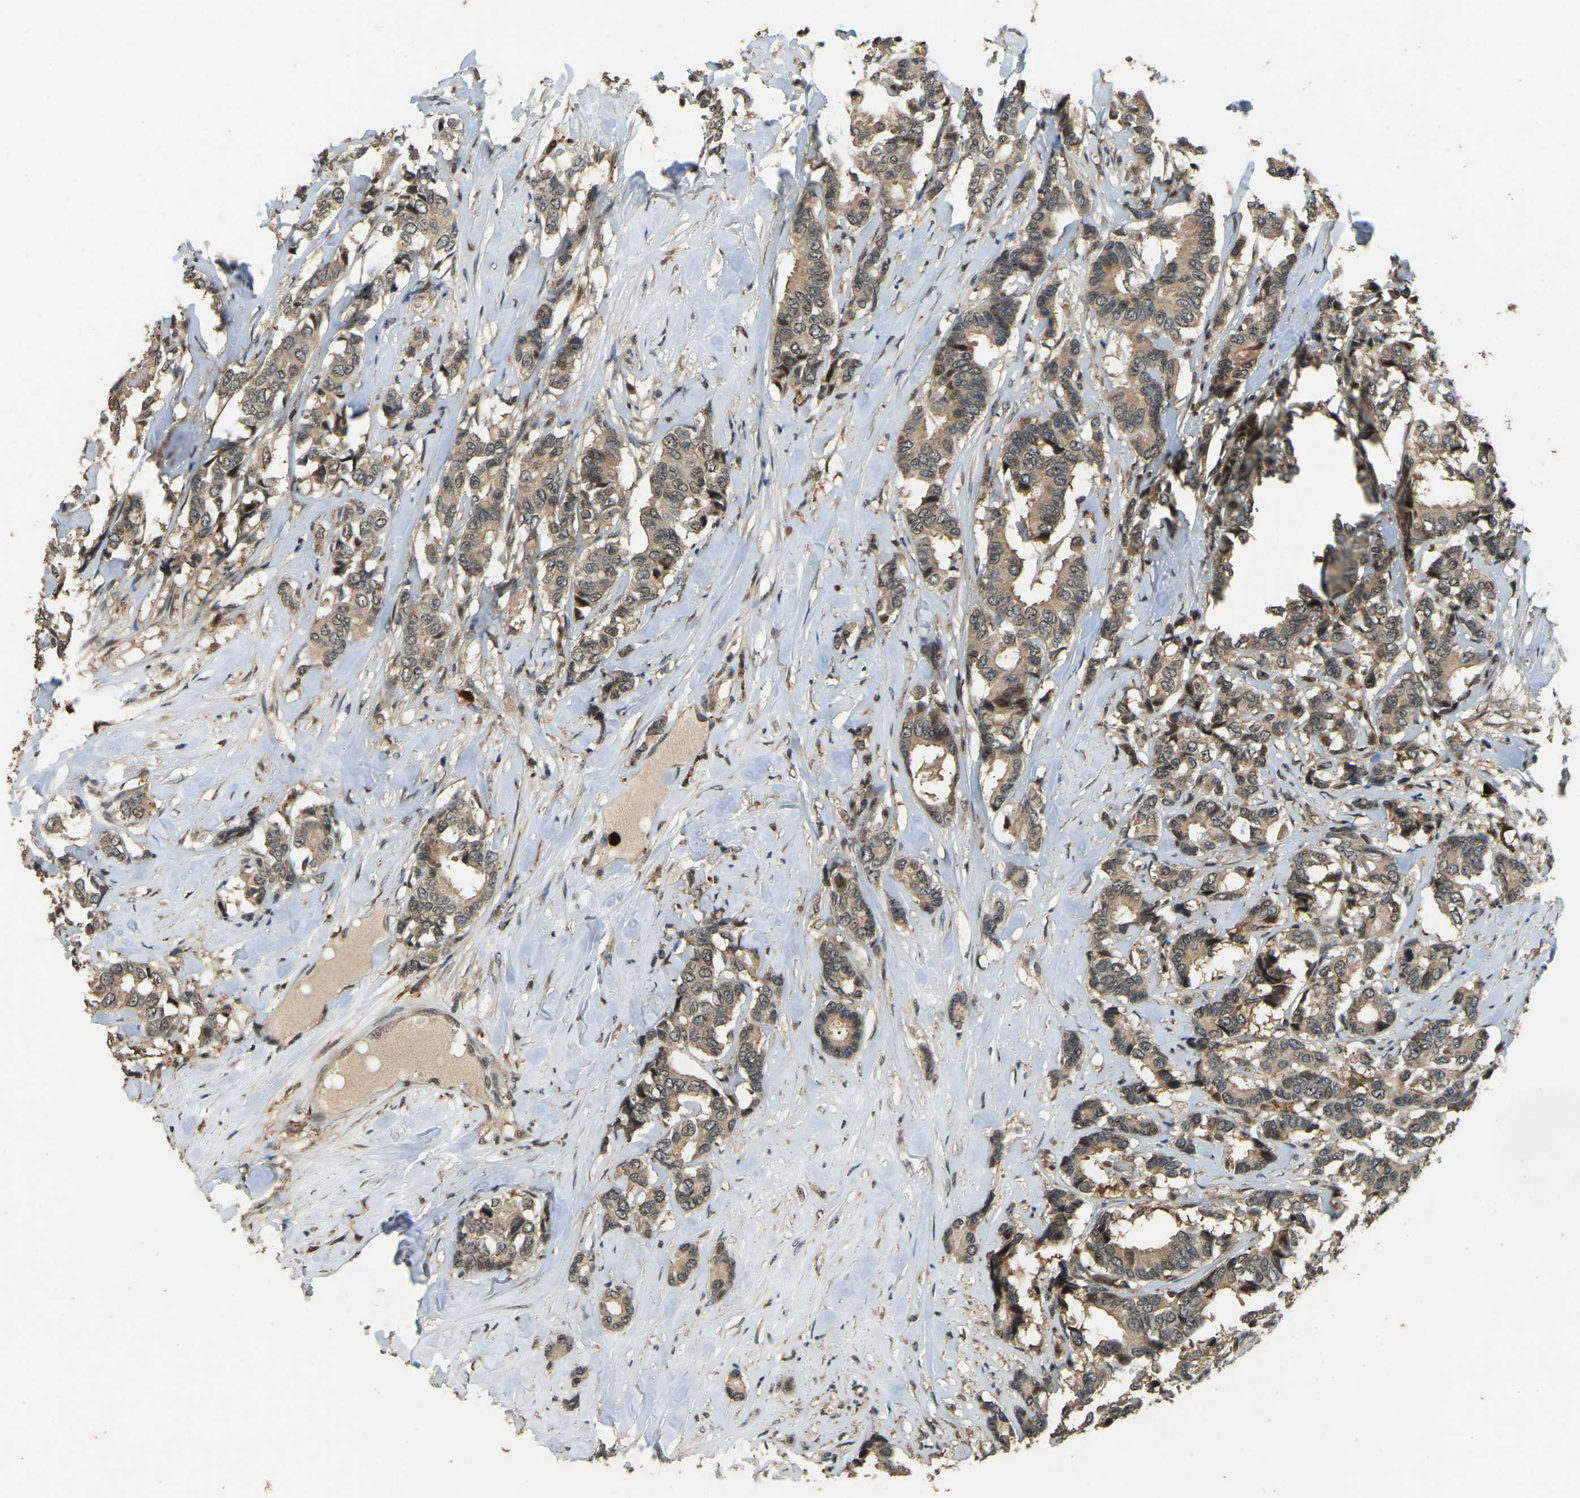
{"staining": {"intensity": "moderate", "quantity": ">75%", "location": "cytoplasmic/membranous"}, "tissue": "breast cancer", "cell_type": "Tumor cells", "image_type": "cancer", "snomed": [{"axis": "morphology", "description": "Duct carcinoma"}, {"axis": "topography", "description": "Breast"}], "caption": "A high-resolution histopathology image shows immunohistochemistry staining of invasive ductal carcinoma (breast), which exhibits moderate cytoplasmic/membranous positivity in approximately >75% of tumor cells.", "gene": "RNF141", "patient": {"sex": "female", "age": 87}}